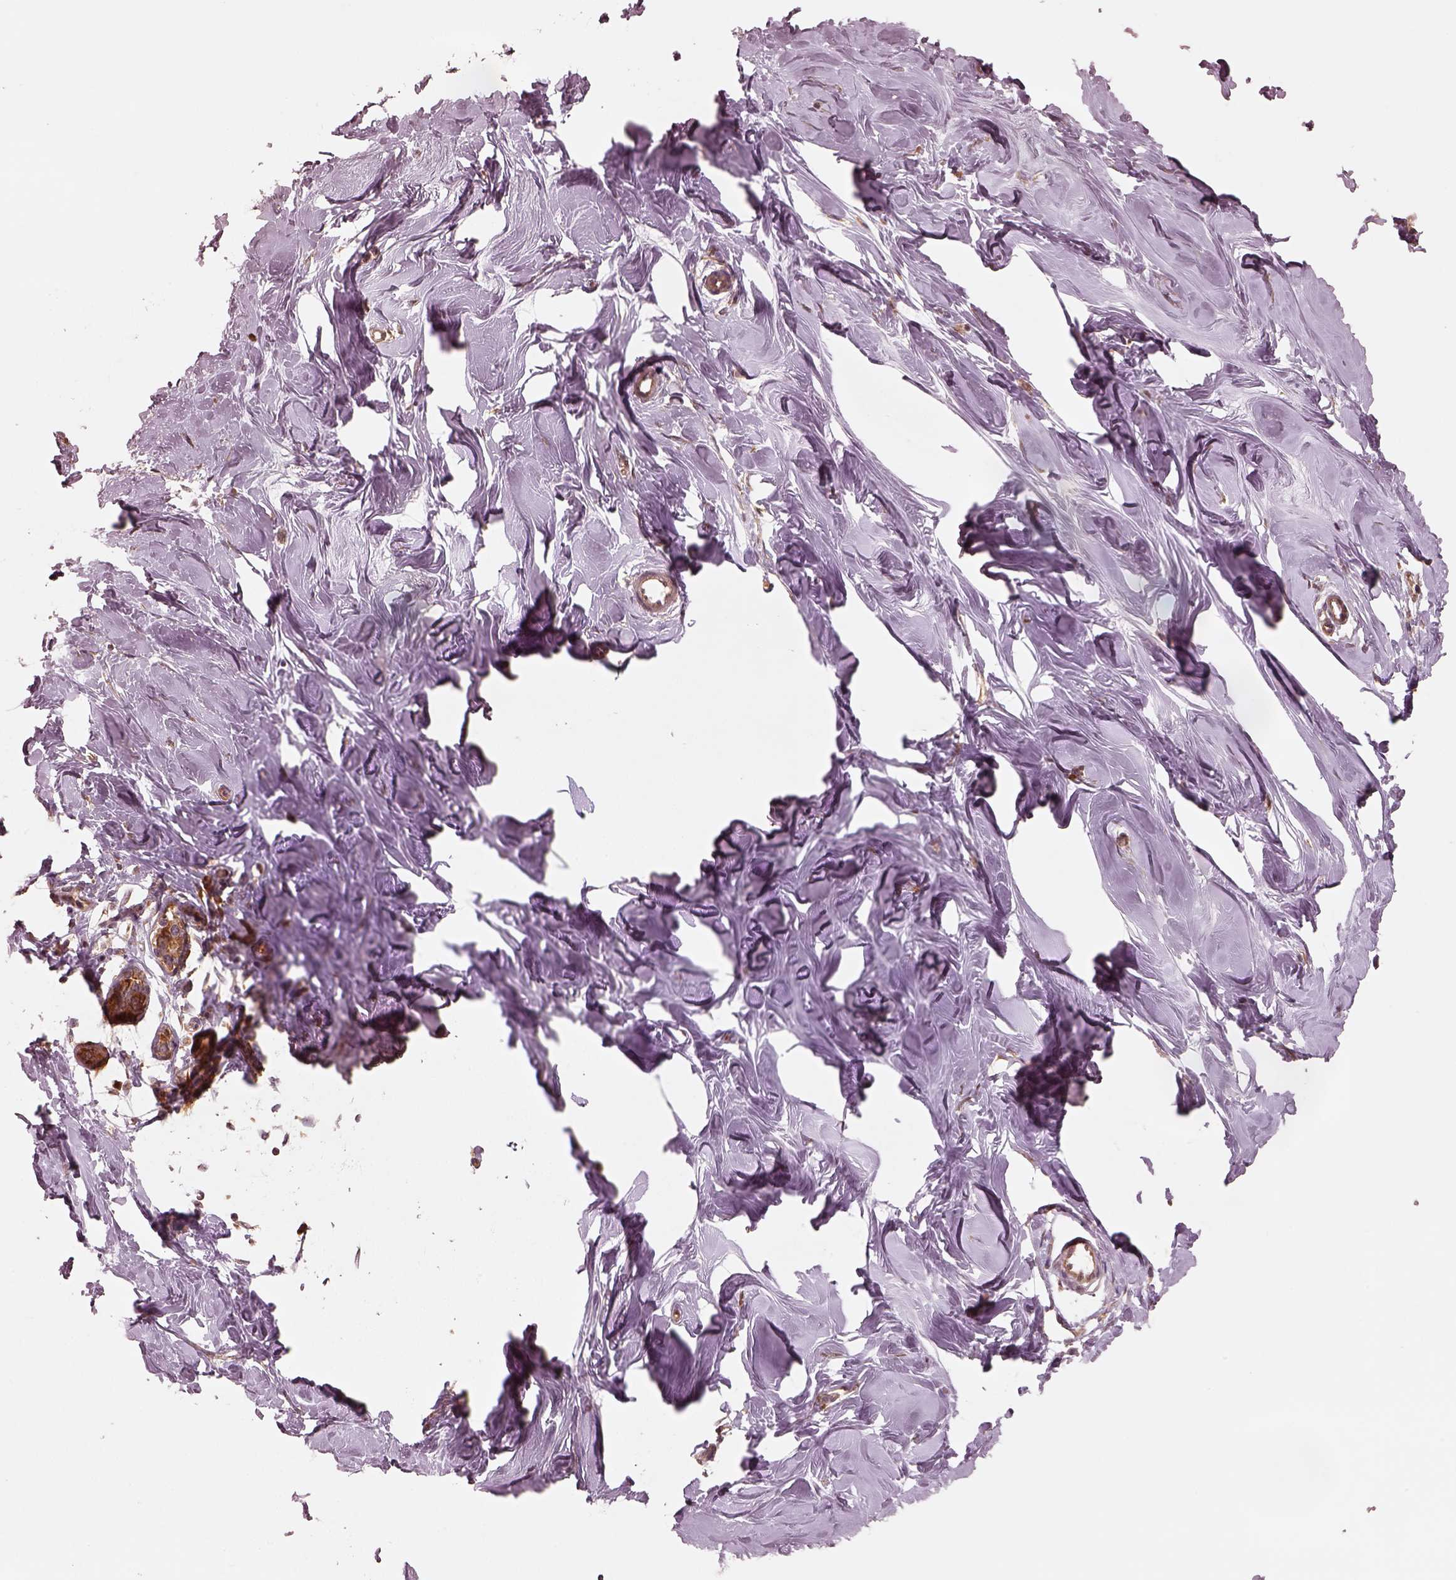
{"staining": {"intensity": "weak", "quantity": ">75%", "location": "cytoplasmic/membranous"}, "tissue": "breast", "cell_type": "Adipocytes", "image_type": "normal", "snomed": [{"axis": "morphology", "description": "Normal tissue, NOS"}, {"axis": "topography", "description": "Breast"}], "caption": "Breast was stained to show a protein in brown. There is low levels of weak cytoplasmic/membranous positivity in approximately >75% of adipocytes. The staining was performed using DAB (3,3'-diaminobenzidine), with brown indicating positive protein expression. Nuclei are stained blue with hematoxylin.", "gene": "RPS5", "patient": {"sex": "female", "age": 27}}